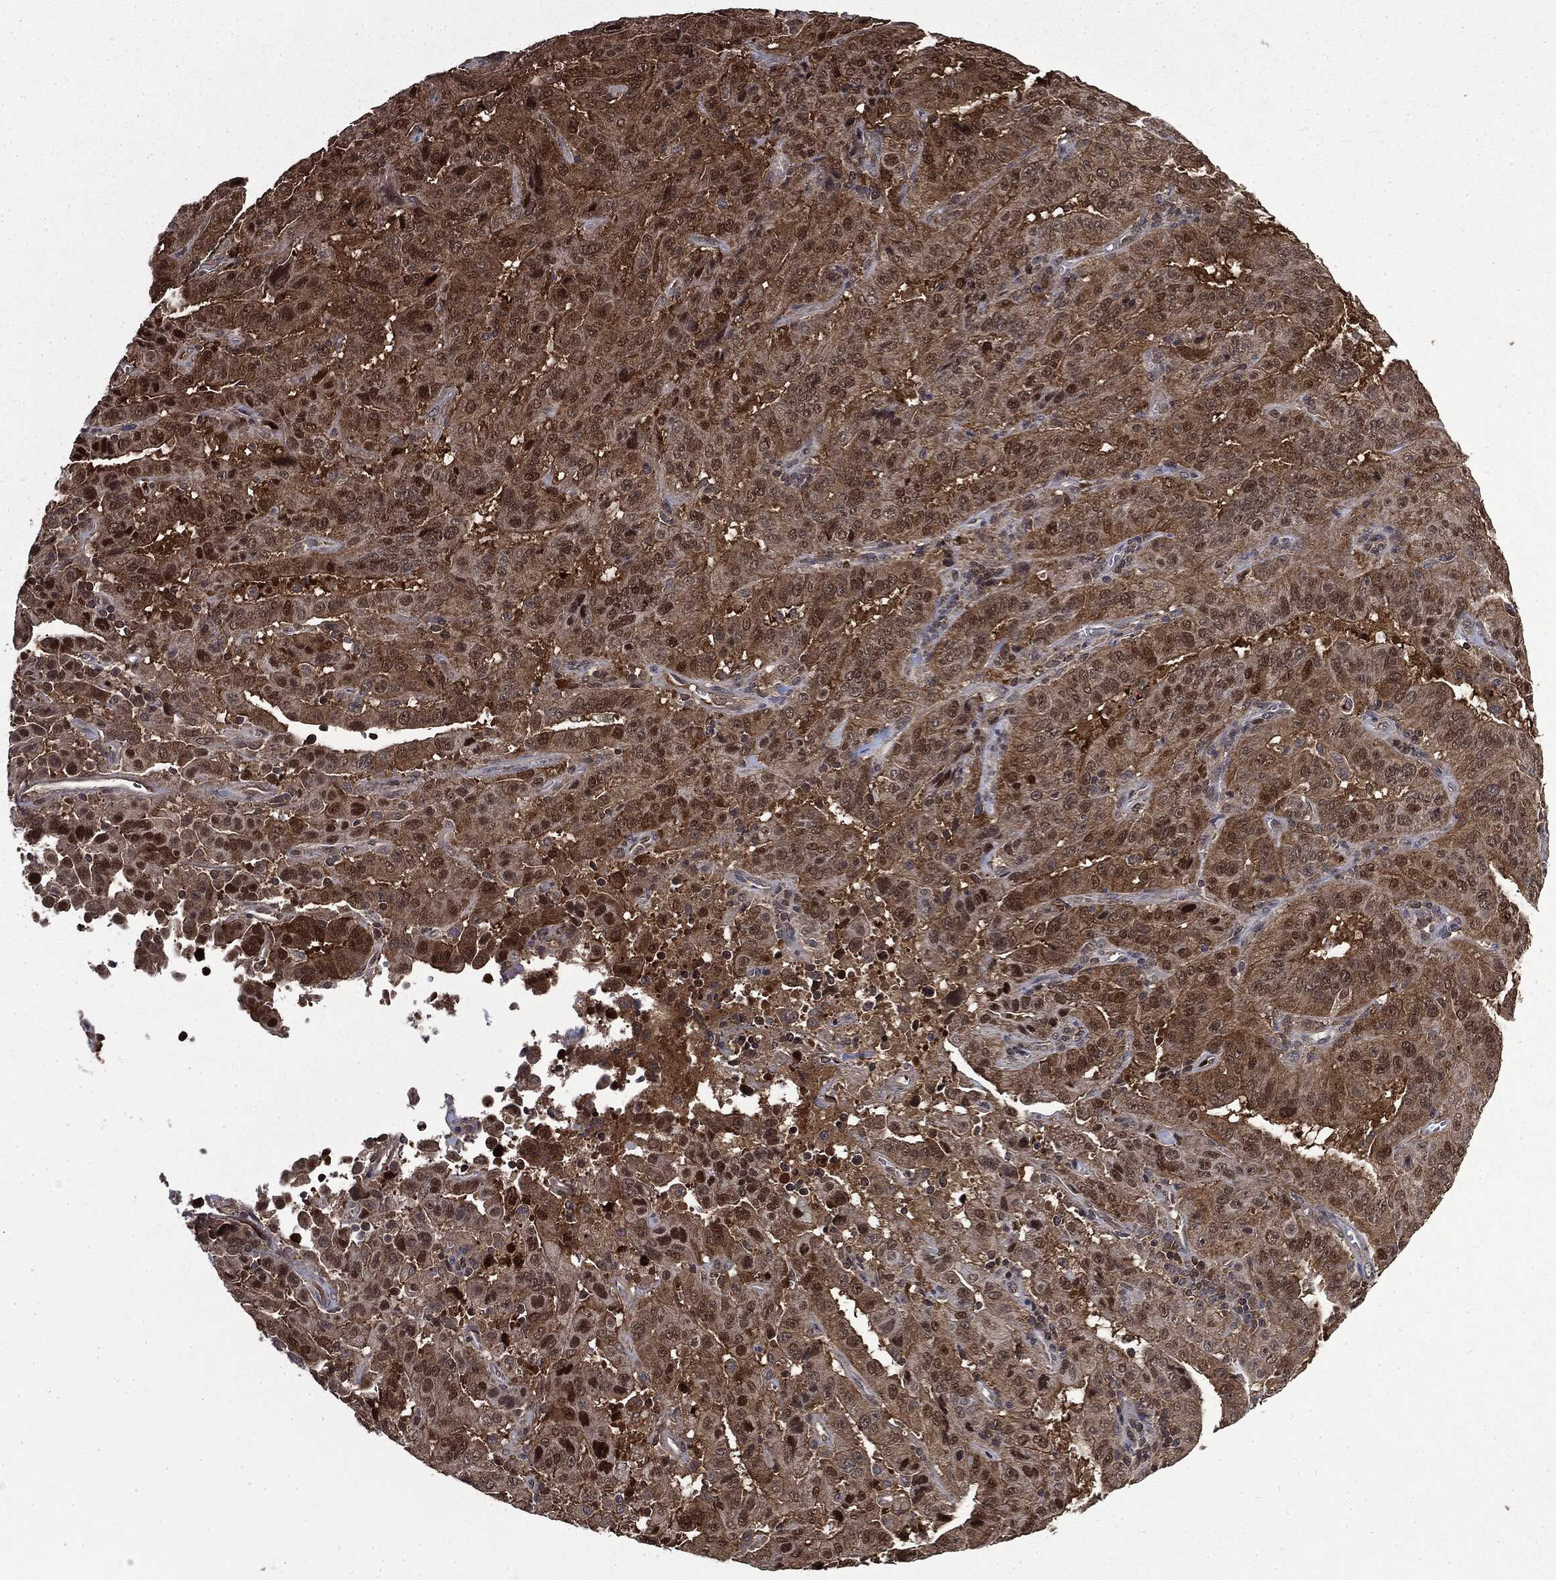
{"staining": {"intensity": "moderate", "quantity": ">75%", "location": "cytoplasmic/membranous,nuclear"}, "tissue": "pancreatic cancer", "cell_type": "Tumor cells", "image_type": "cancer", "snomed": [{"axis": "morphology", "description": "Adenocarcinoma, NOS"}, {"axis": "topography", "description": "Pancreas"}], "caption": "Moderate cytoplasmic/membranous and nuclear protein positivity is seen in approximately >75% of tumor cells in adenocarcinoma (pancreatic). (DAB (3,3'-diaminobenzidine) IHC with brightfield microscopy, high magnification).", "gene": "GPI", "patient": {"sex": "male", "age": 63}}